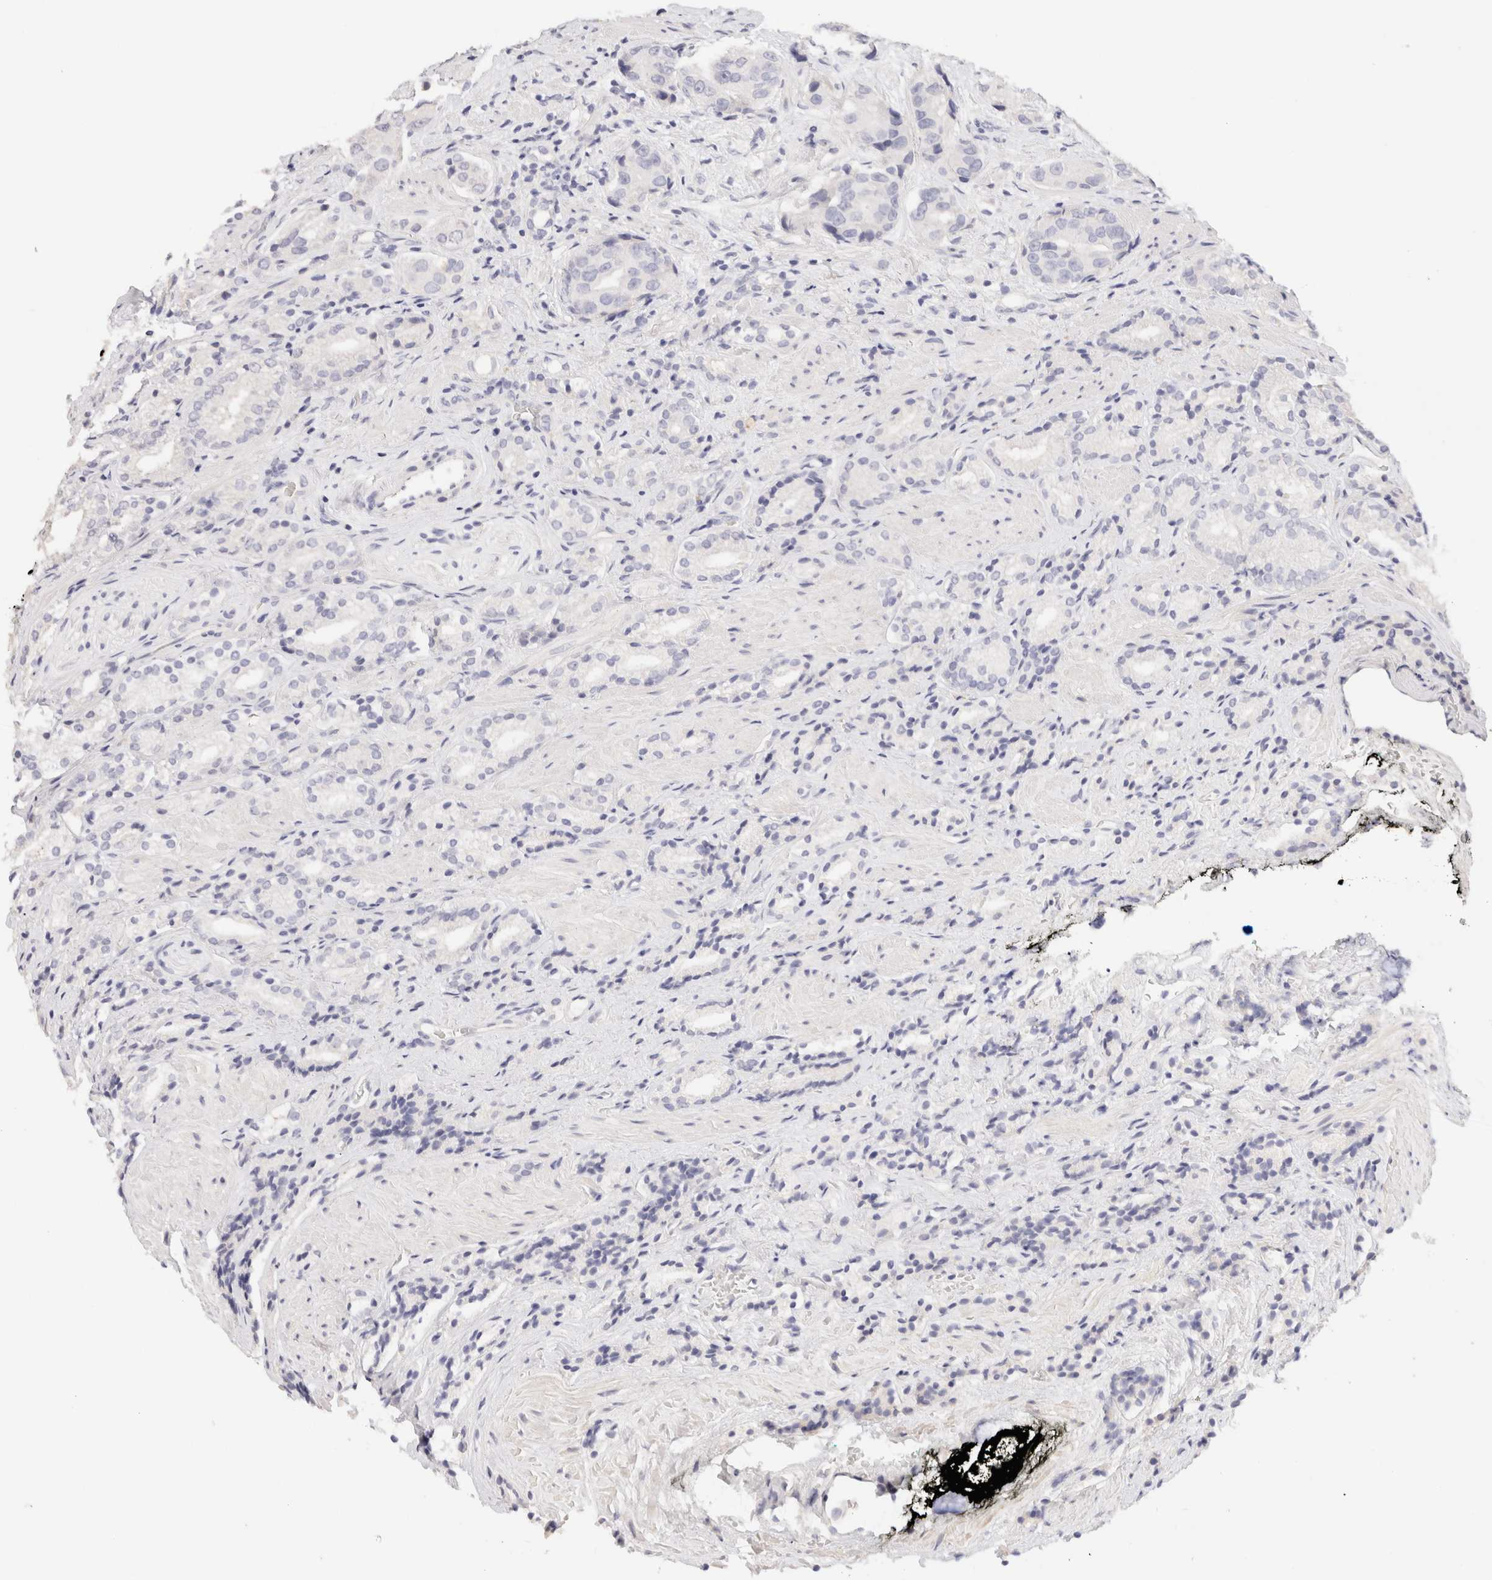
{"staining": {"intensity": "negative", "quantity": "none", "location": "none"}, "tissue": "prostate cancer", "cell_type": "Tumor cells", "image_type": "cancer", "snomed": [{"axis": "morphology", "description": "Adenocarcinoma, High grade"}, {"axis": "topography", "description": "Prostate"}], "caption": "A high-resolution image shows immunohistochemistry staining of prostate cancer (adenocarcinoma (high-grade)), which exhibits no significant expression in tumor cells.", "gene": "SCGB2A2", "patient": {"sex": "male", "age": 71}}